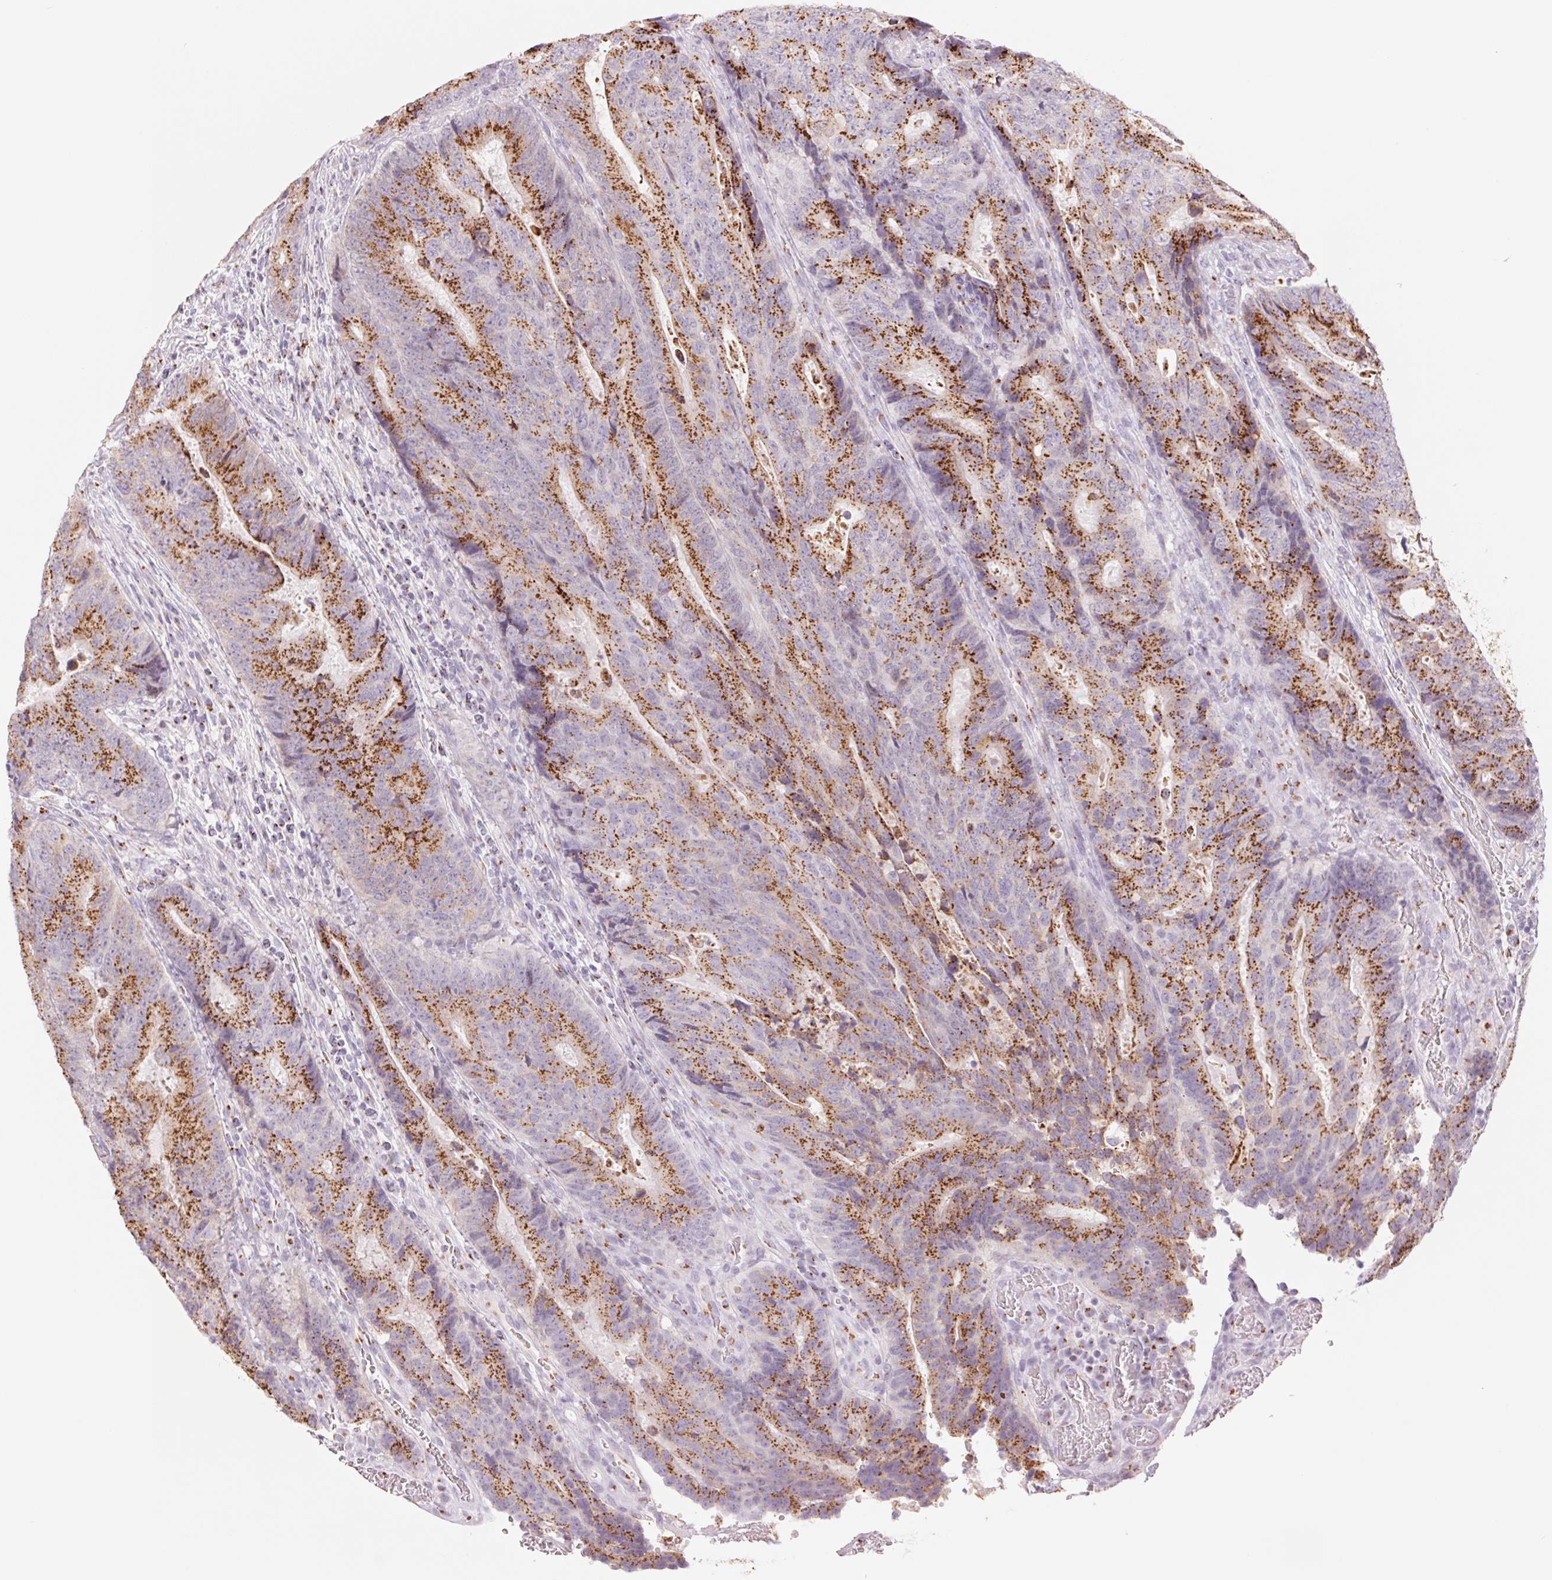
{"staining": {"intensity": "strong", "quantity": ">75%", "location": "cytoplasmic/membranous"}, "tissue": "colorectal cancer", "cell_type": "Tumor cells", "image_type": "cancer", "snomed": [{"axis": "morphology", "description": "Adenocarcinoma, NOS"}, {"axis": "topography", "description": "Colon"}], "caption": "The histopathology image exhibits a brown stain indicating the presence of a protein in the cytoplasmic/membranous of tumor cells in colorectal cancer. Immunohistochemistry stains the protein in brown and the nuclei are stained blue.", "gene": "GALNT7", "patient": {"sex": "female", "age": 48}}